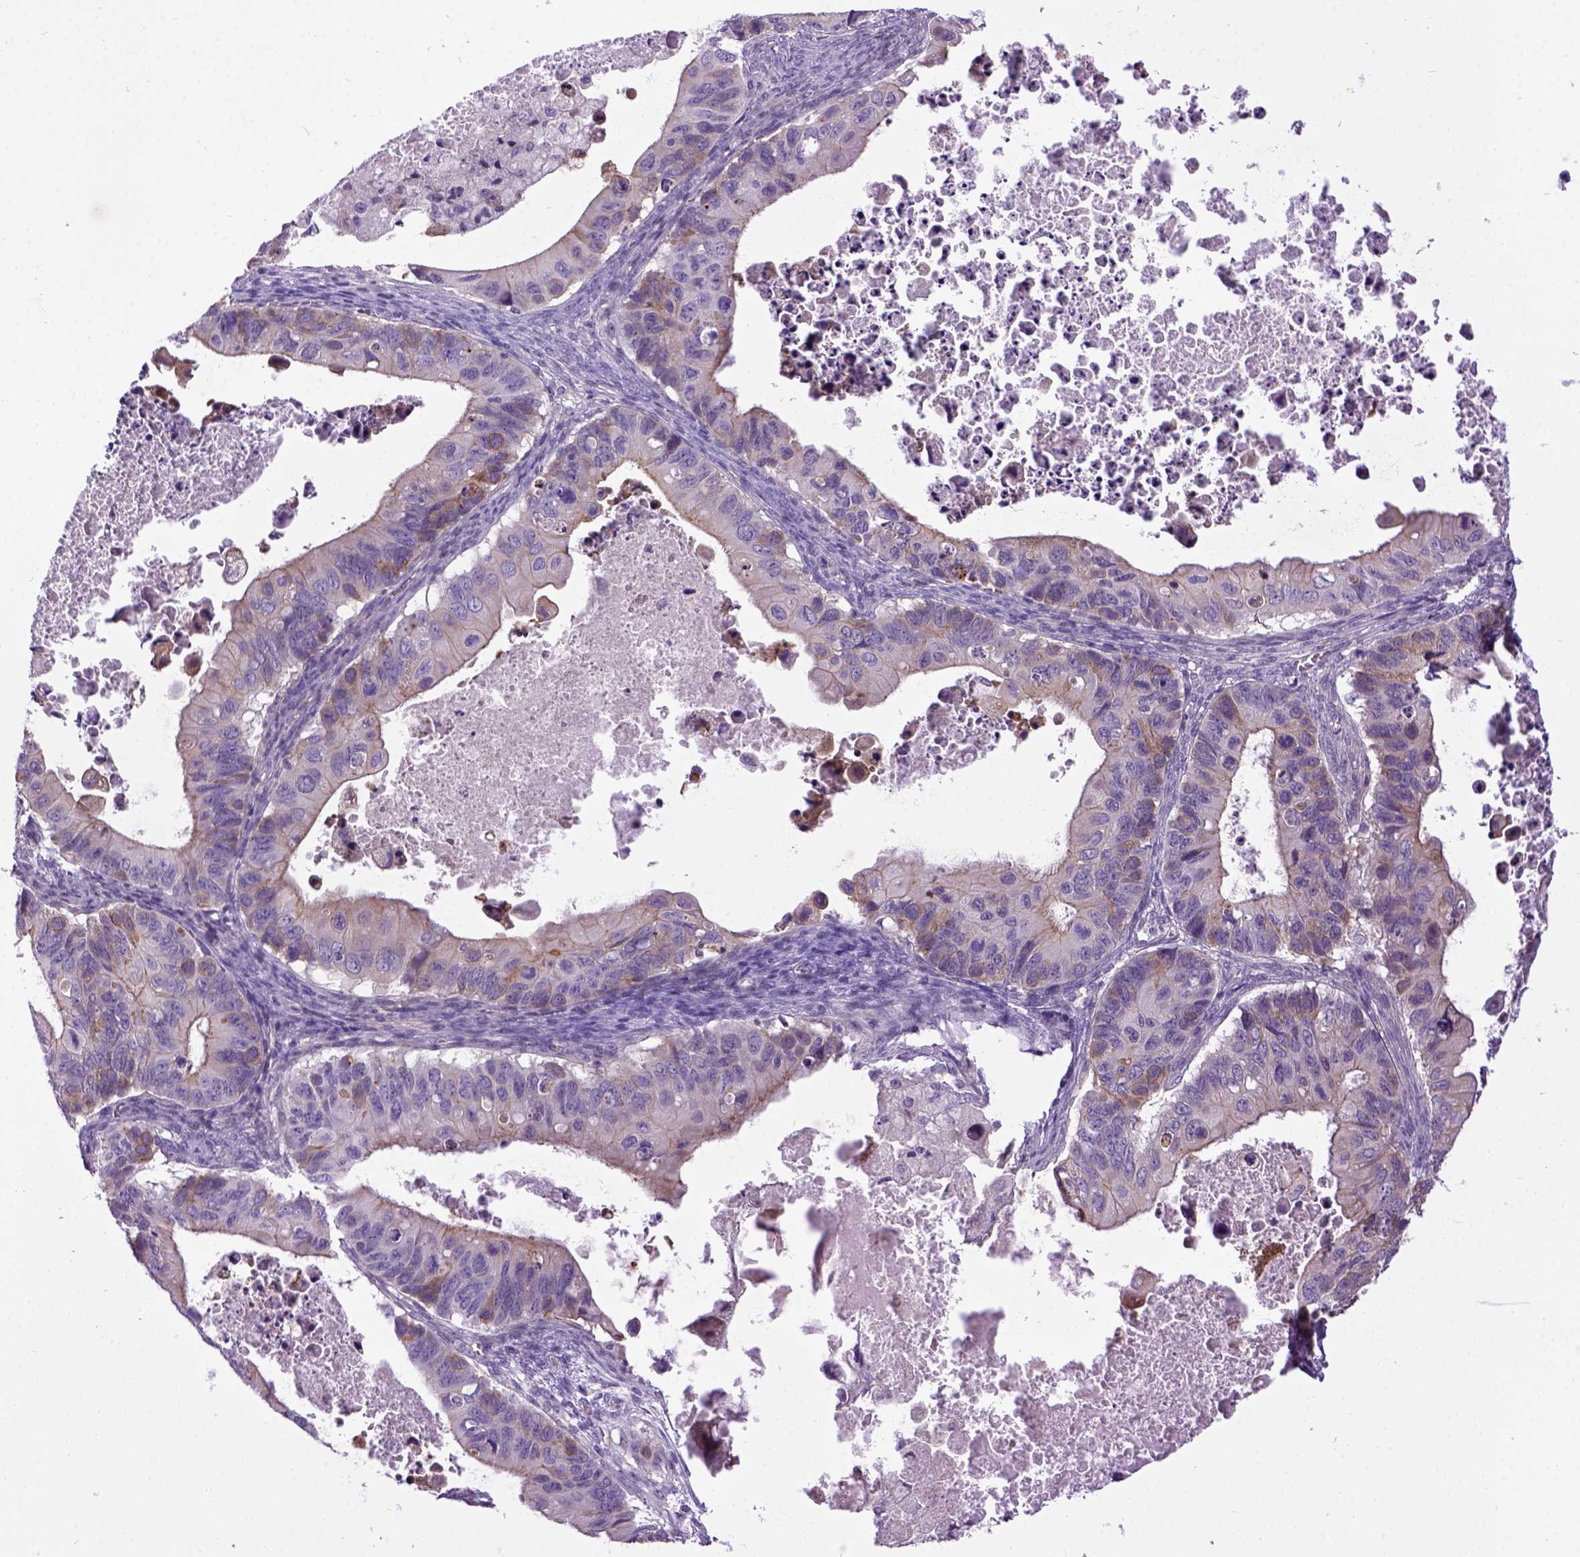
{"staining": {"intensity": "weak", "quantity": "25%-75%", "location": "cytoplasmic/membranous"}, "tissue": "ovarian cancer", "cell_type": "Tumor cells", "image_type": "cancer", "snomed": [{"axis": "morphology", "description": "Cystadenocarcinoma, mucinous, NOS"}, {"axis": "topography", "description": "Ovary"}], "caption": "Mucinous cystadenocarcinoma (ovarian) stained with IHC exhibits weak cytoplasmic/membranous expression in approximately 25%-75% of tumor cells.", "gene": "NEK5", "patient": {"sex": "female", "age": 64}}